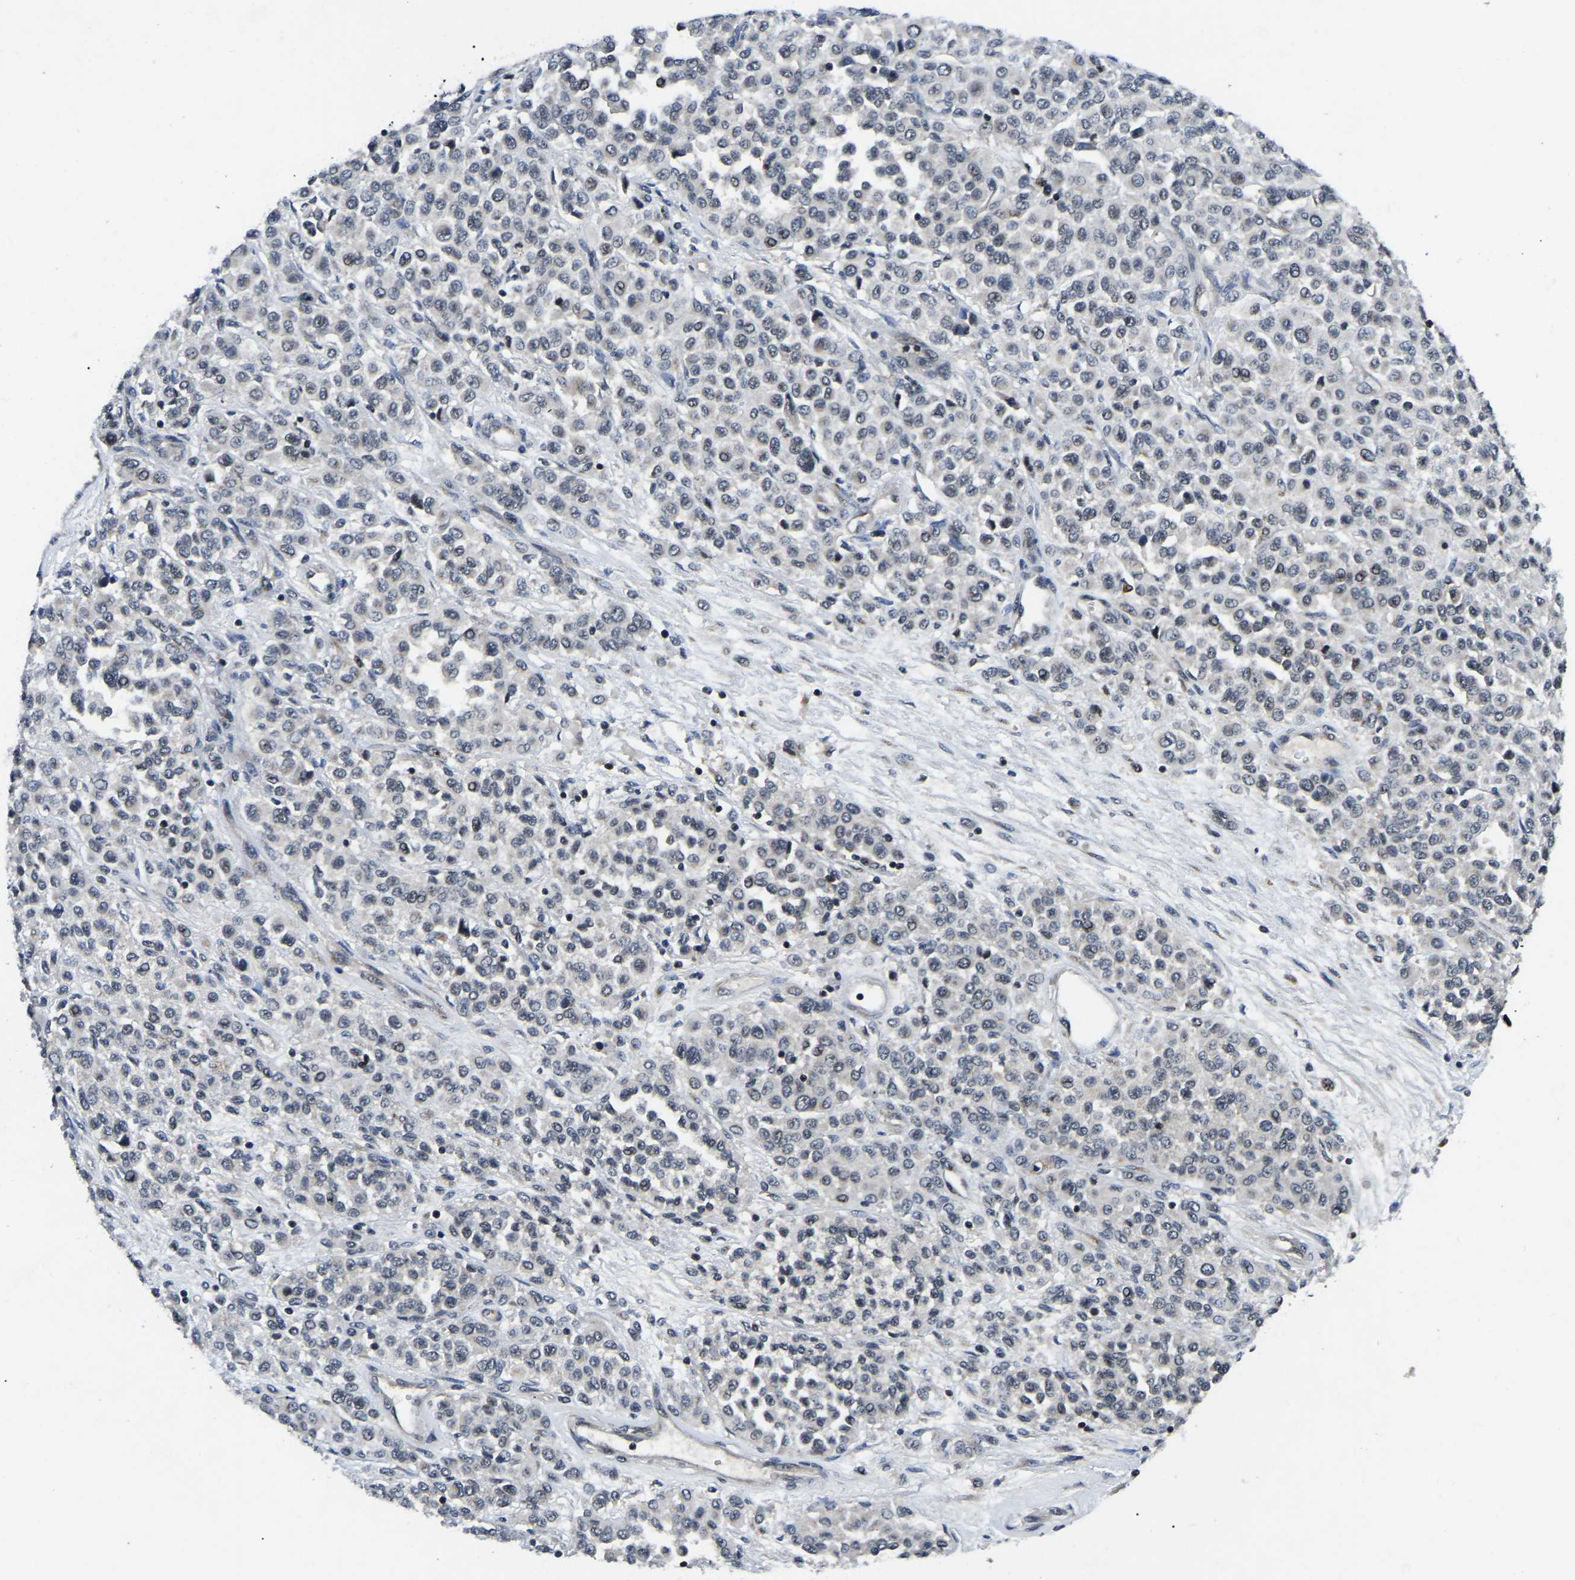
{"staining": {"intensity": "negative", "quantity": "none", "location": "none"}, "tissue": "melanoma", "cell_type": "Tumor cells", "image_type": "cancer", "snomed": [{"axis": "morphology", "description": "Malignant melanoma, Metastatic site"}, {"axis": "topography", "description": "Pancreas"}], "caption": "DAB immunohistochemical staining of malignant melanoma (metastatic site) displays no significant positivity in tumor cells.", "gene": "RBM28", "patient": {"sex": "female", "age": 30}}